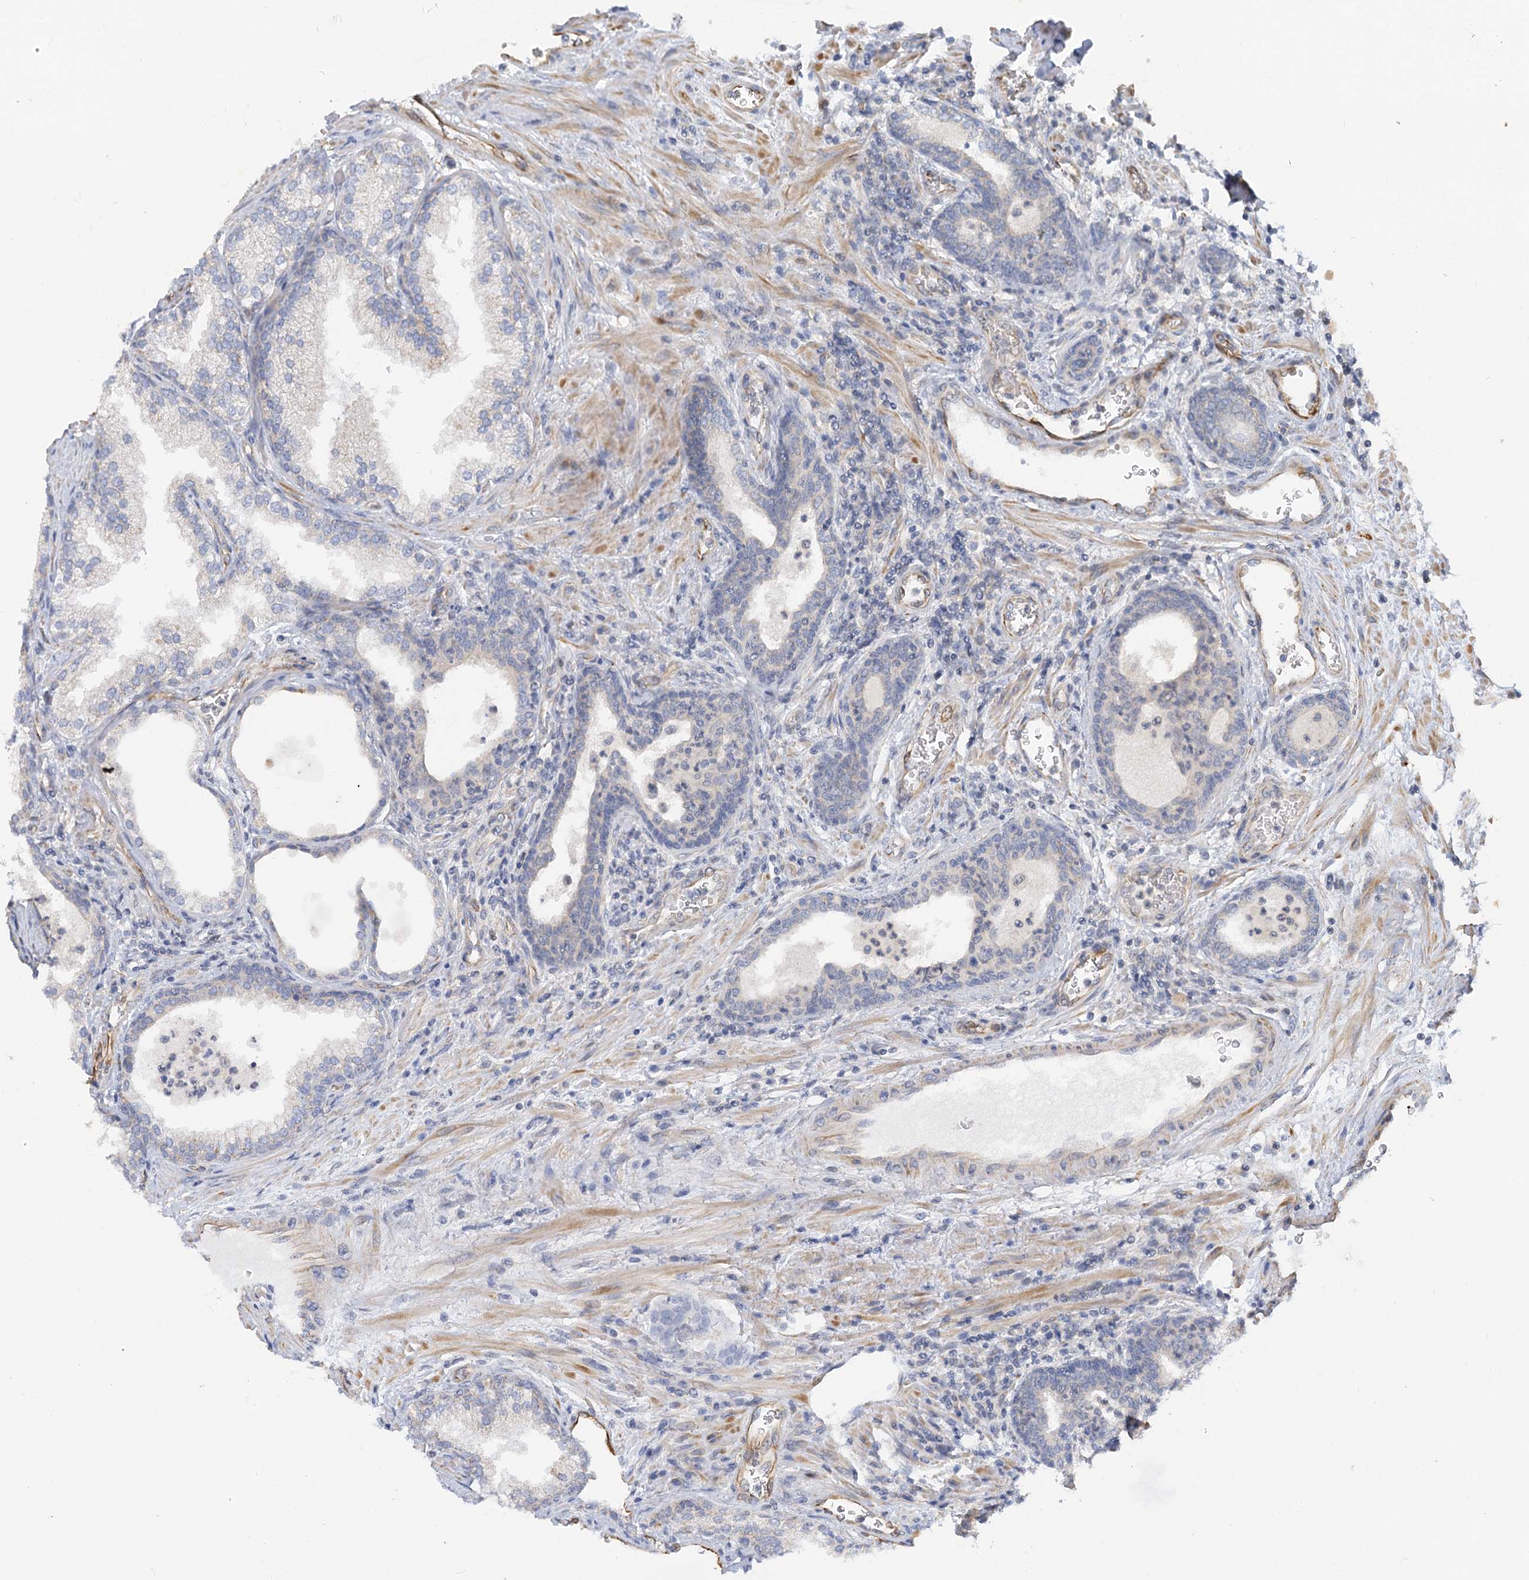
{"staining": {"intensity": "weak", "quantity": "25%-75%", "location": "cytoplasmic/membranous"}, "tissue": "prostate", "cell_type": "Glandular cells", "image_type": "normal", "snomed": [{"axis": "morphology", "description": "Normal tissue, NOS"}, {"axis": "topography", "description": "Prostate"}], "caption": "Glandular cells display low levels of weak cytoplasmic/membranous positivity in approximately 25%-75% of cells in benign prostate.", "gene": "NELL2", "patient": {"sex": "male", "age": 76}}